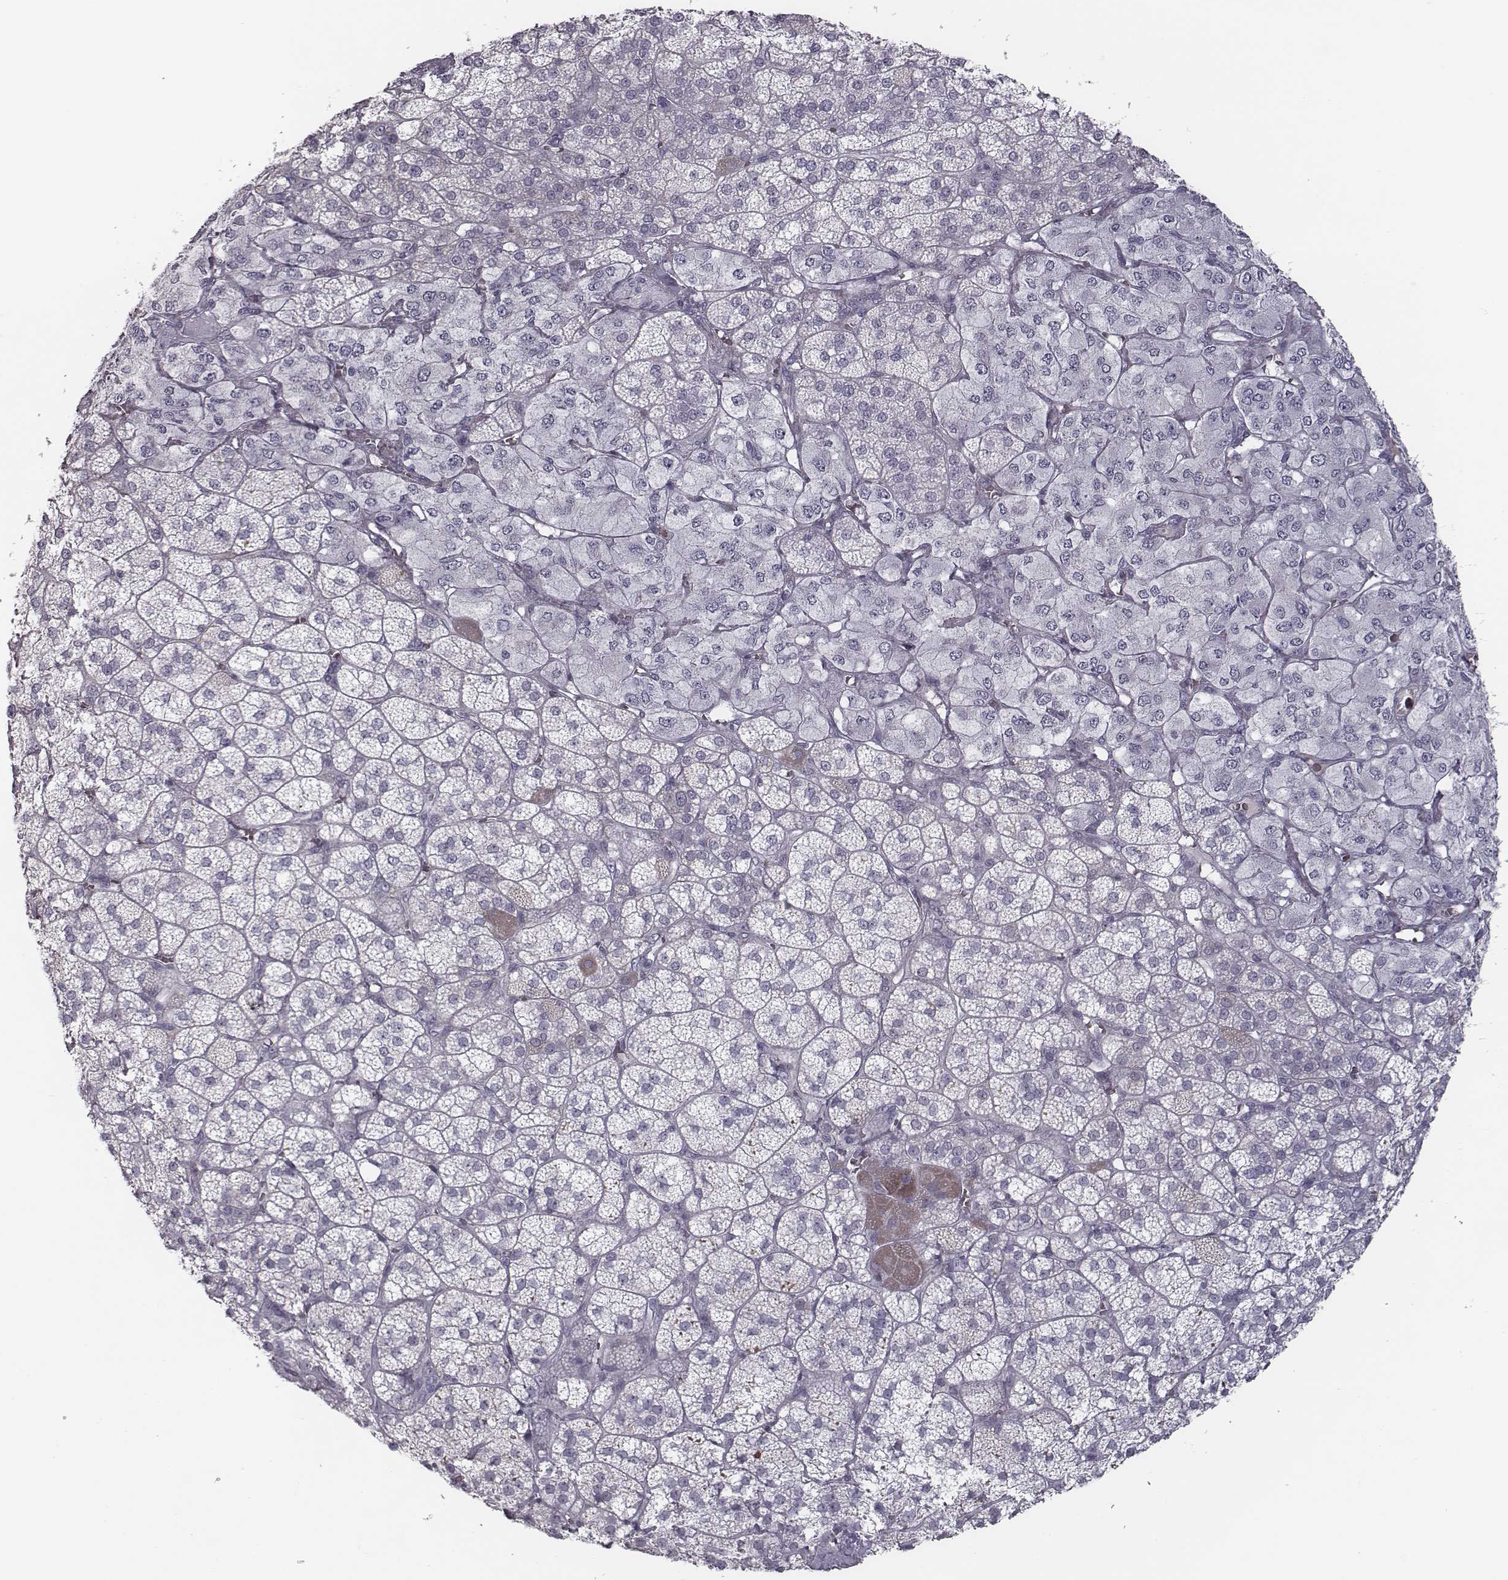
{"staining": {"intensity": "negative", "quantity": "none", "location": "none"}, "tissue": "adrenal gland", "cell_type": "Glandular cells", "image_type": "normal", "snomed": [{"axis": "morphology", "description": "Normal tissue, NOS"}, {"axis": "topography", "description": "Adrenal gland"}], "caption": "Adrenal gland stained for a protein using immunohistochemistry shows no positivity glandular cells.", "gene": "SEPTIN14", "patient": {"sex": "female", "age": 60}}